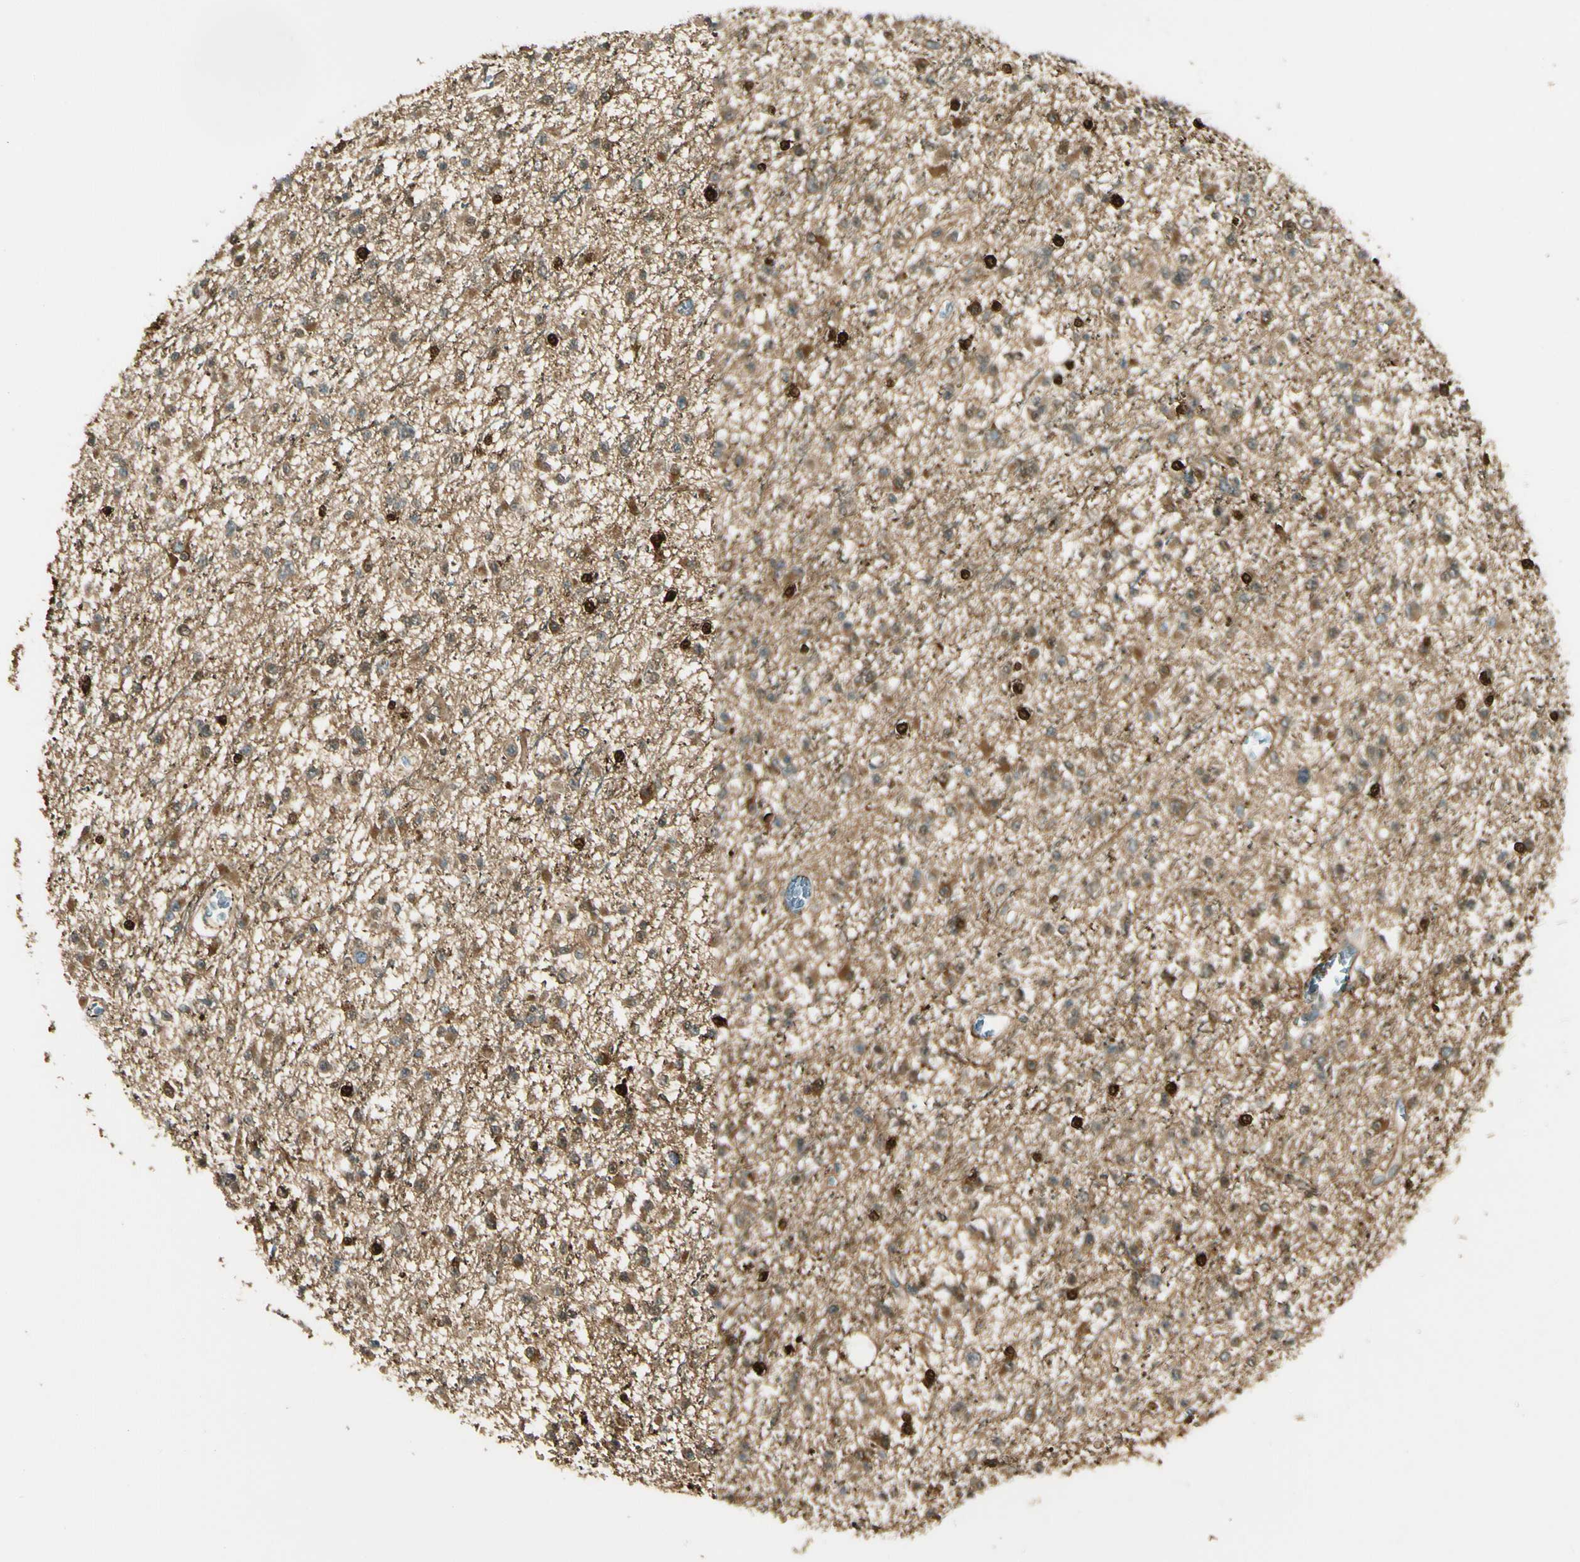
{"staining": {"intensity": "strong", "quantity": "<25%", "location": "nuclear"}, "tissue": "glioma", "cell_type": "Tumor cells", "image_type": "cancer", "snomed": [{"axis": "morphology", "description": "Glioma, malignant, Low grade"}, {"axis": "topography", "description": "Brain"}], "caption": "Protein staining of malignant low-grade glioma tissue displays strong nuclear expression in about <25% of tumor cells.", "gene": "FTH1", "patient": {"sex": "female", "age": 22}}